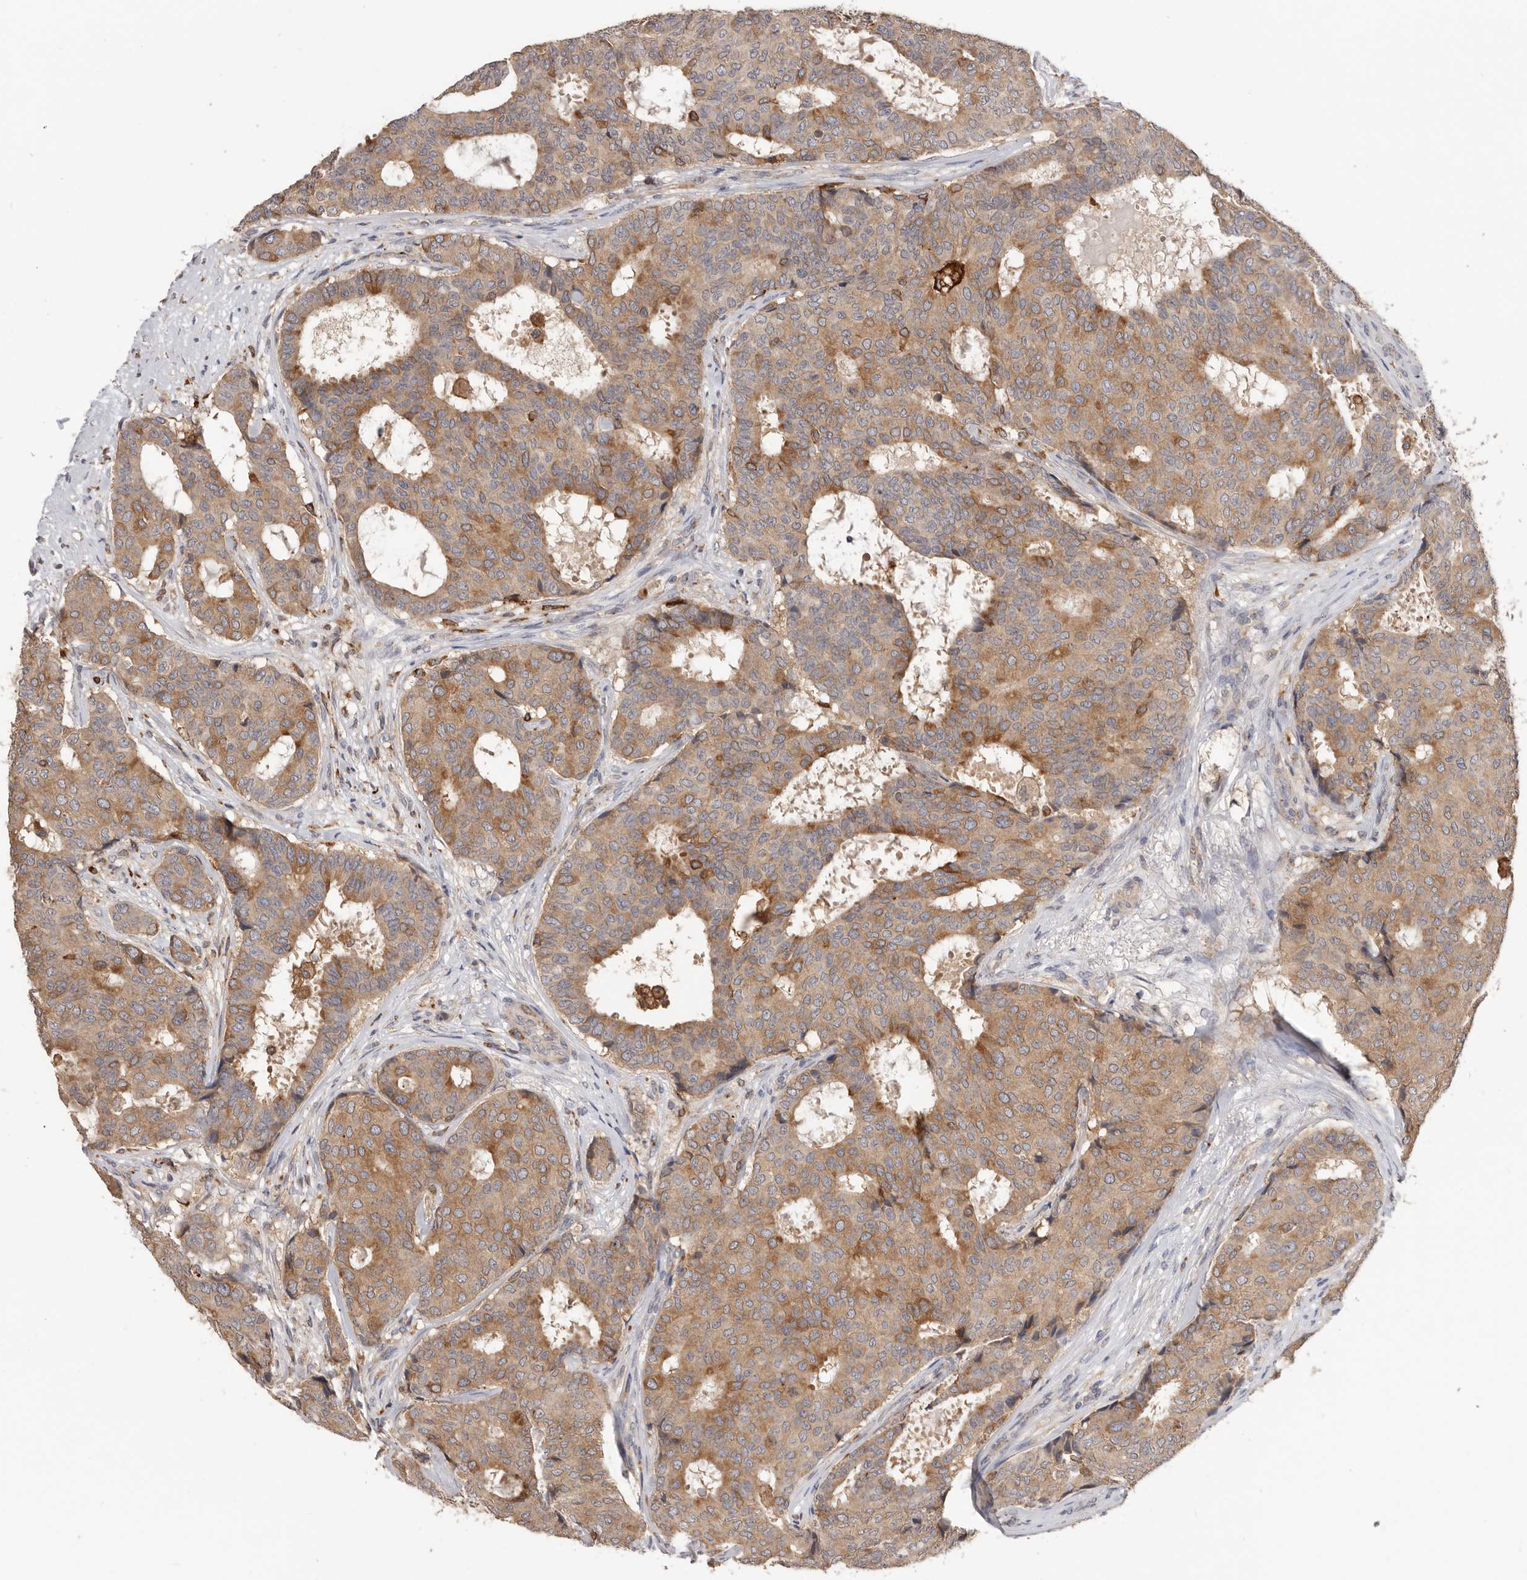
{"staining": {"intensity": "moderate", "quantity": ">75%", "location": "cytoplasmic/membranous"}, "tissue": "breast cancer", "cell_type": "Tumor cells", "image_type": "cancer", "snomed": [{"axis": "morphology", "description": "Duct carcinoma"}, {"axis": "topography", "description": "Breast"}], "caption": "Immunohistochemistry (IHC) of breast invasive ductal carcinoma displays medium levels of moderate cytoplasmic/membranous staining in approximately >75% of tumor cells. (DAB (3,3'-diaminobenzidine) IHC with brightfield microscopy, high magnification).", "gene": "TFRC", "patient": {"sex": "female", "age": 75}}